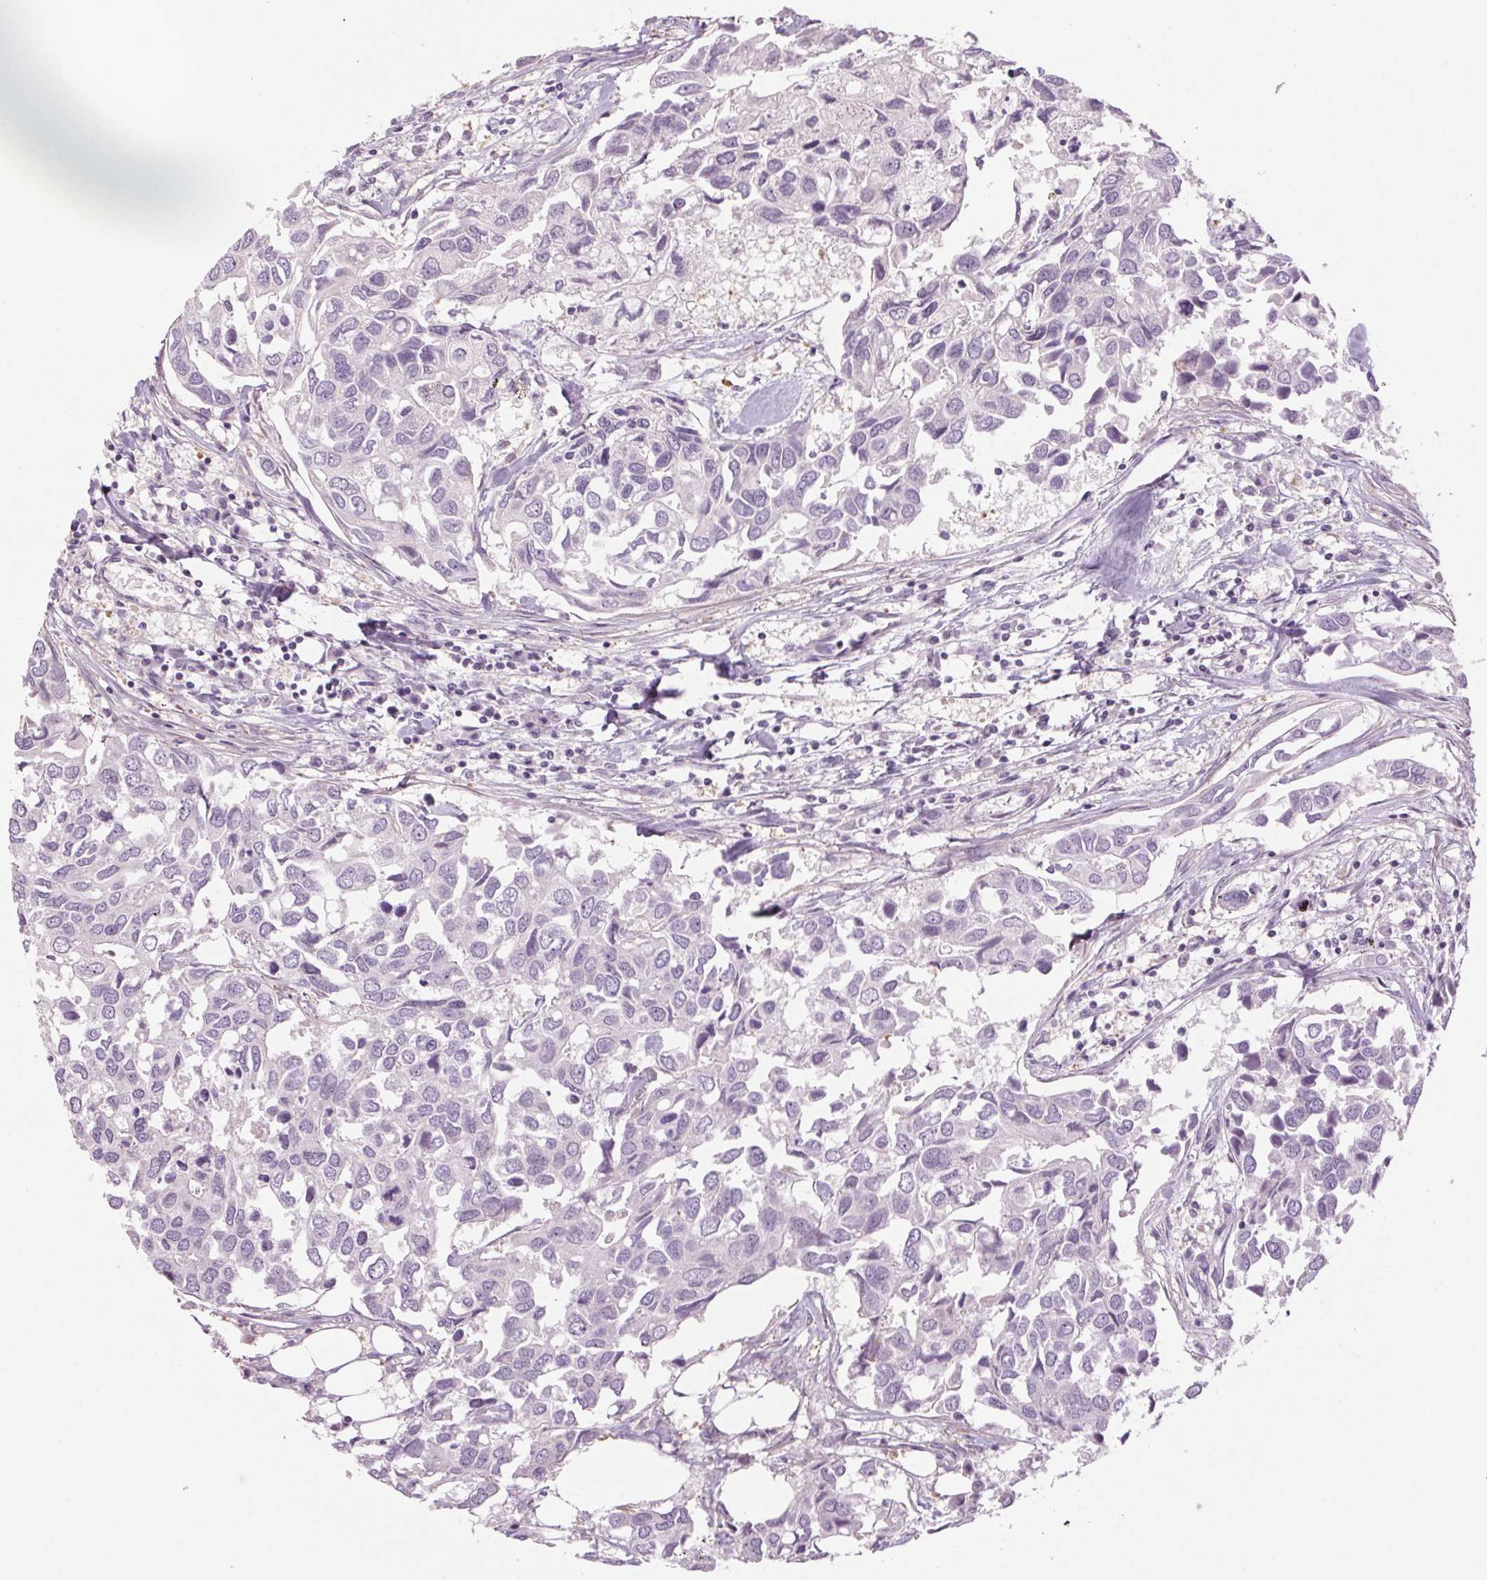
{"staining": {"intensity": "negative", "quantity": "none", "location": "none"}, "tissue": "breast cancer", "cell_type": "Tumor cells", "image_type": "cancer", "snomed": [{"axis": "morphology", "description": "Duct carcinoma"}, {"axis": "topography", "description": "Breast"}], "caption": "Immunohistochemistry (IHC) micrograph of neoplastic tissue: breast cancer (invasive ductal carcinoma) stained with DAB shows no significant protein staining in tumor cells. (Brightfield microscopy of DAB immunohistochemistry at high magnification).", "gene": "HHLA2", "patient": {"sex": "female", "age": 83}}